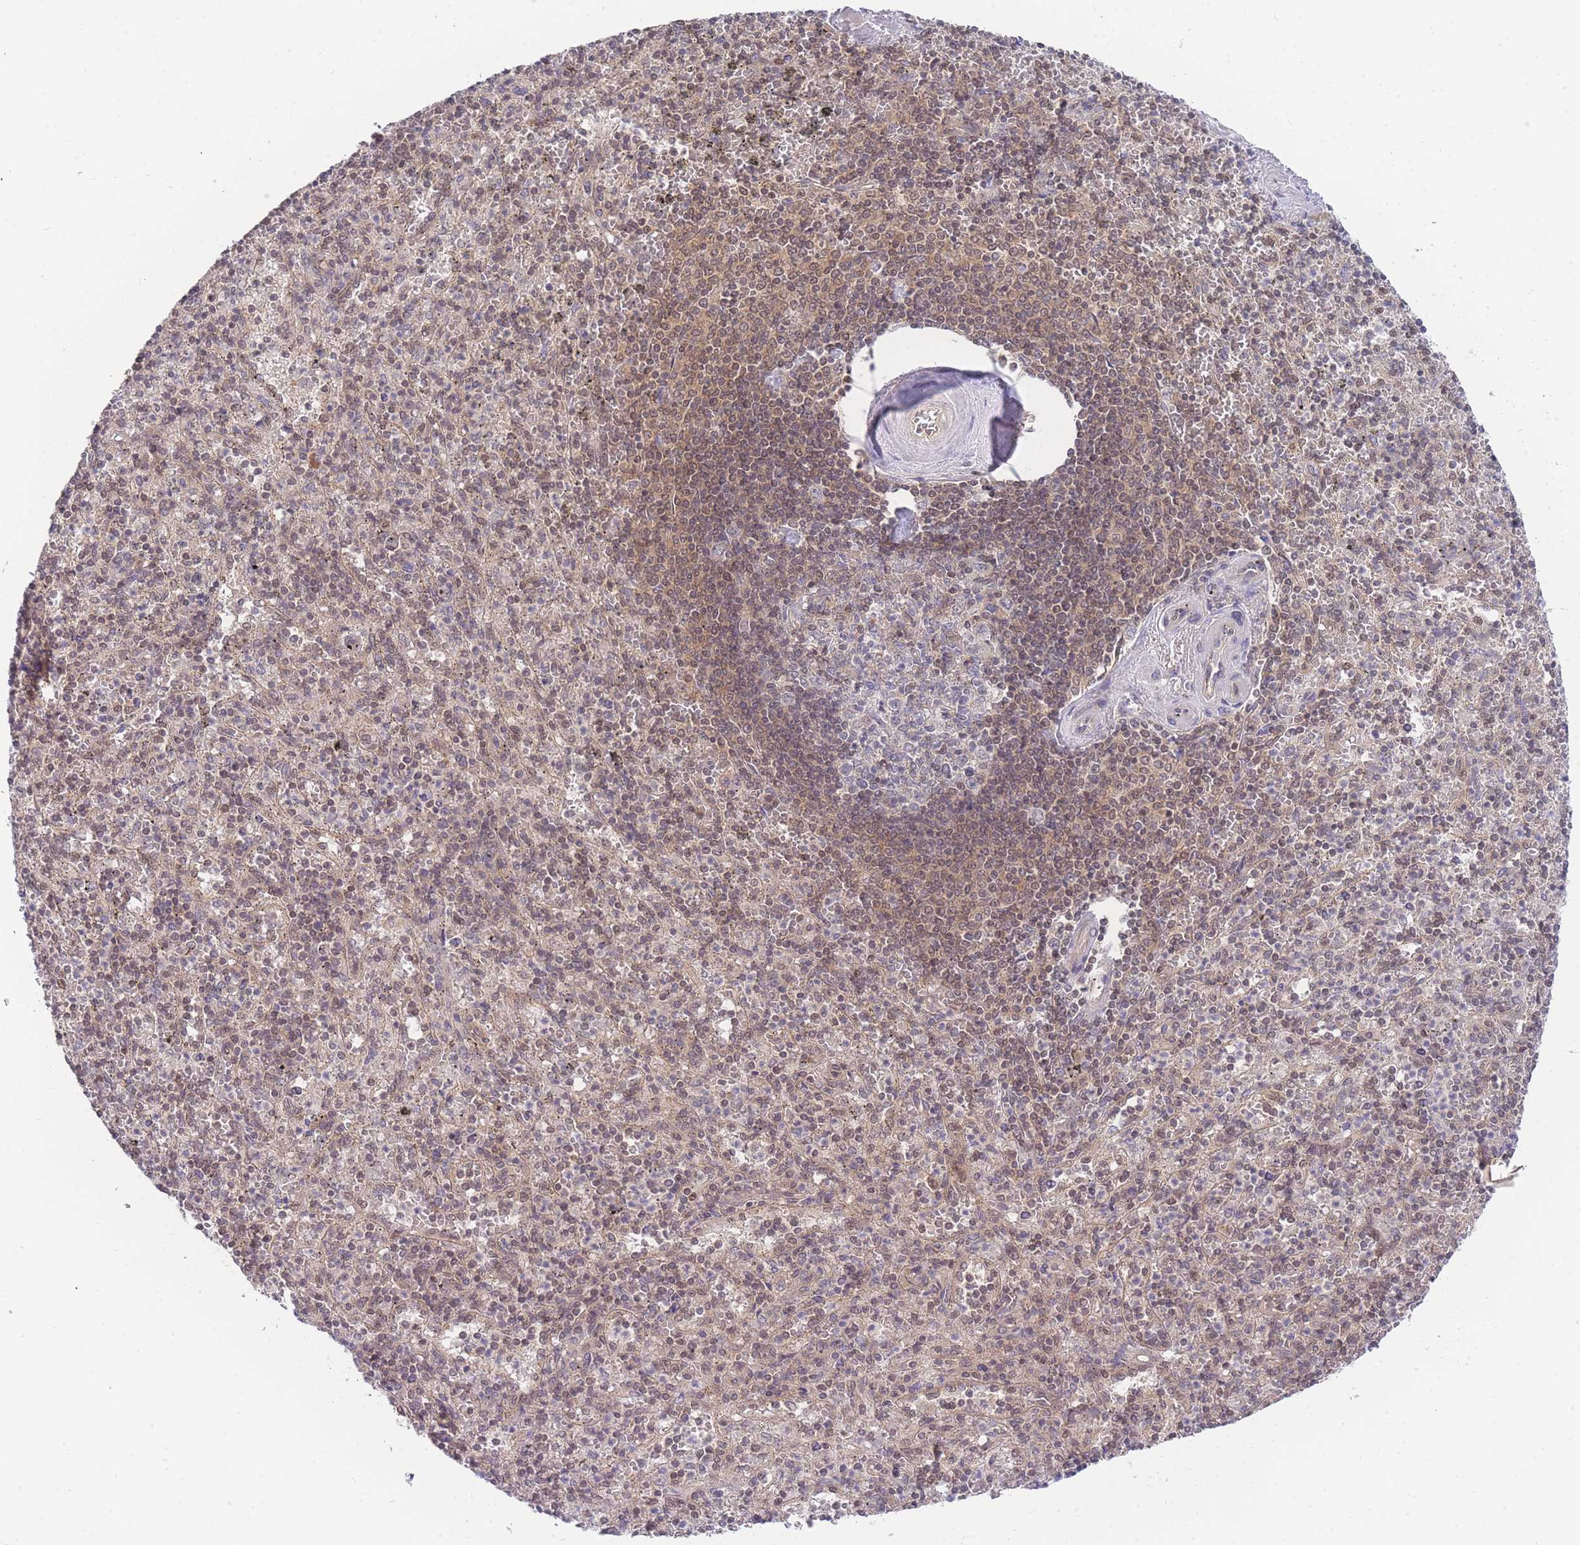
{"staining": {"intensity": "moderate", "quantity": "25%-75%", "location": "cytoplasmic/membranous,nuclear"}, "tissue": "spleen", "cell_type": "Cells in red pulp", "image_type": "normal", "snomed": [{"axis": "morphology", "description": "Normal tissue, NOS"}, {"axis": "morphology", "description": "Degeneration, NOS"}, {"axis": "topography", "description": "Spleen"}], "caption": "IHC (DAB (3,3'-diaminobenzidine)) staining of benign human spleen displays moderate cytoplasmic/membranous,nuclear protein positivity in approximately 25%-75% of cells in red pulp.", "gene": "KIAA1191", "patient": {"sex": "male", "age": 56}}